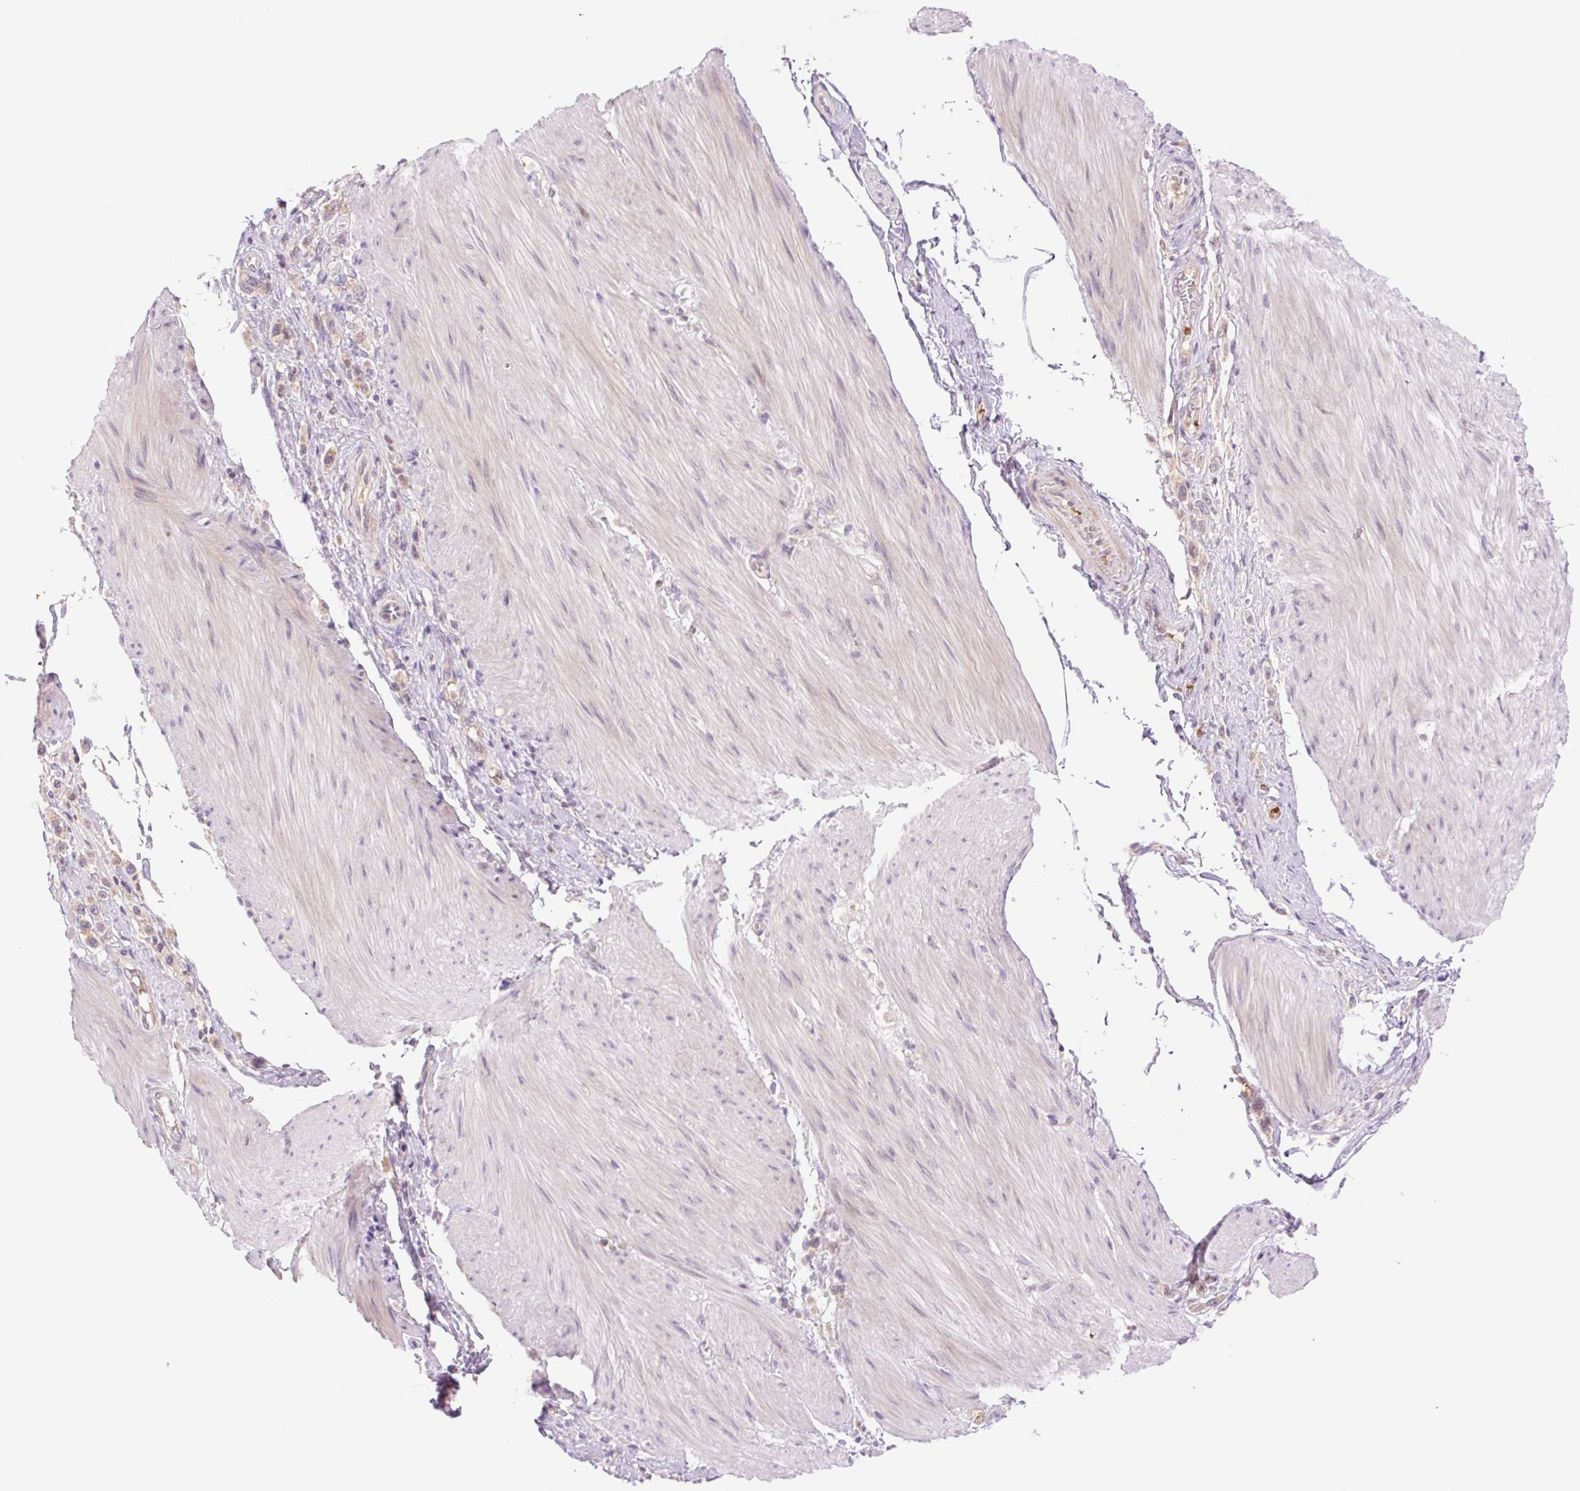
{"staining": {"intensity": "weak", "quantity": ">75%", "location": "cytoplasmic/membranous"}, "tissue": "stomach cancer", "cell_type": "Tumor cells", "image_type": "cancer", "snomed": [{"axis": "morphology", "description": "Adenocarcinoma, NOS"}, {"axis": "topography", "description": "Stomach"}], "caption": "The image reveals staining of stomach adenocarcinoma, revealing weak cytoplasmic/membranous protein positivity (brown color) within tumor cells.", "gene": "HEBP1", "patient": {"sex": "female", "age": 65}}